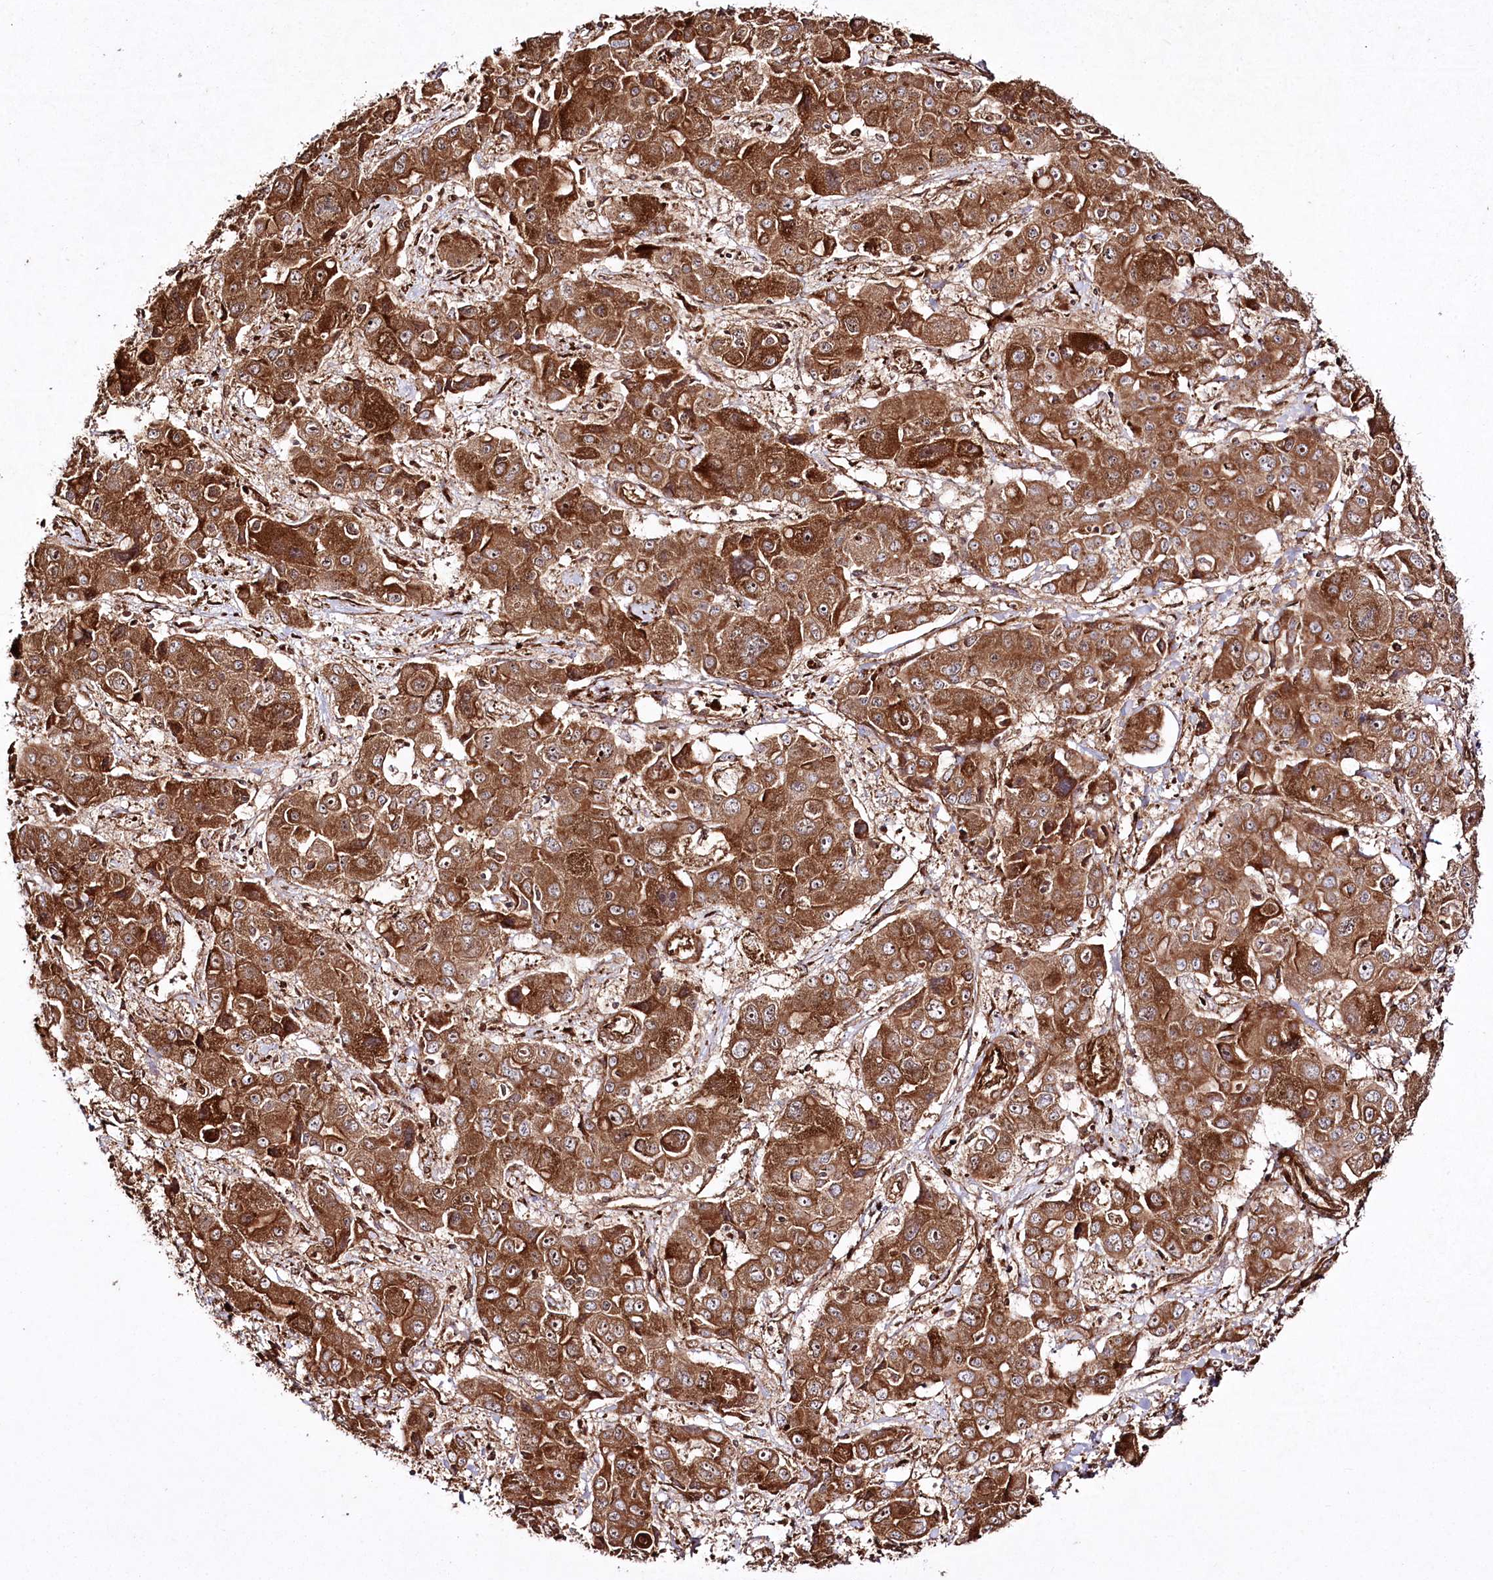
{"staining": {"intensity": "strong", "quantity": ">75%", "location": "cytoplasmic/membranous"}, "tissue": "liver cancer", "cell_type": "Tumor cells", "image_type": "cancer", "snomed": [{"axis": "morphology", "description": "Cholangiocarcinoma"}, {"axis": "topography", "description": "Liver"}], "caption": "A brown stain shows strong cytoplasmic/membranous expression of a protein in human liver cholangiocarcinoma tumor cells.", "gene": "REXO2", "patient": {"sex": "male", "age": 67}}